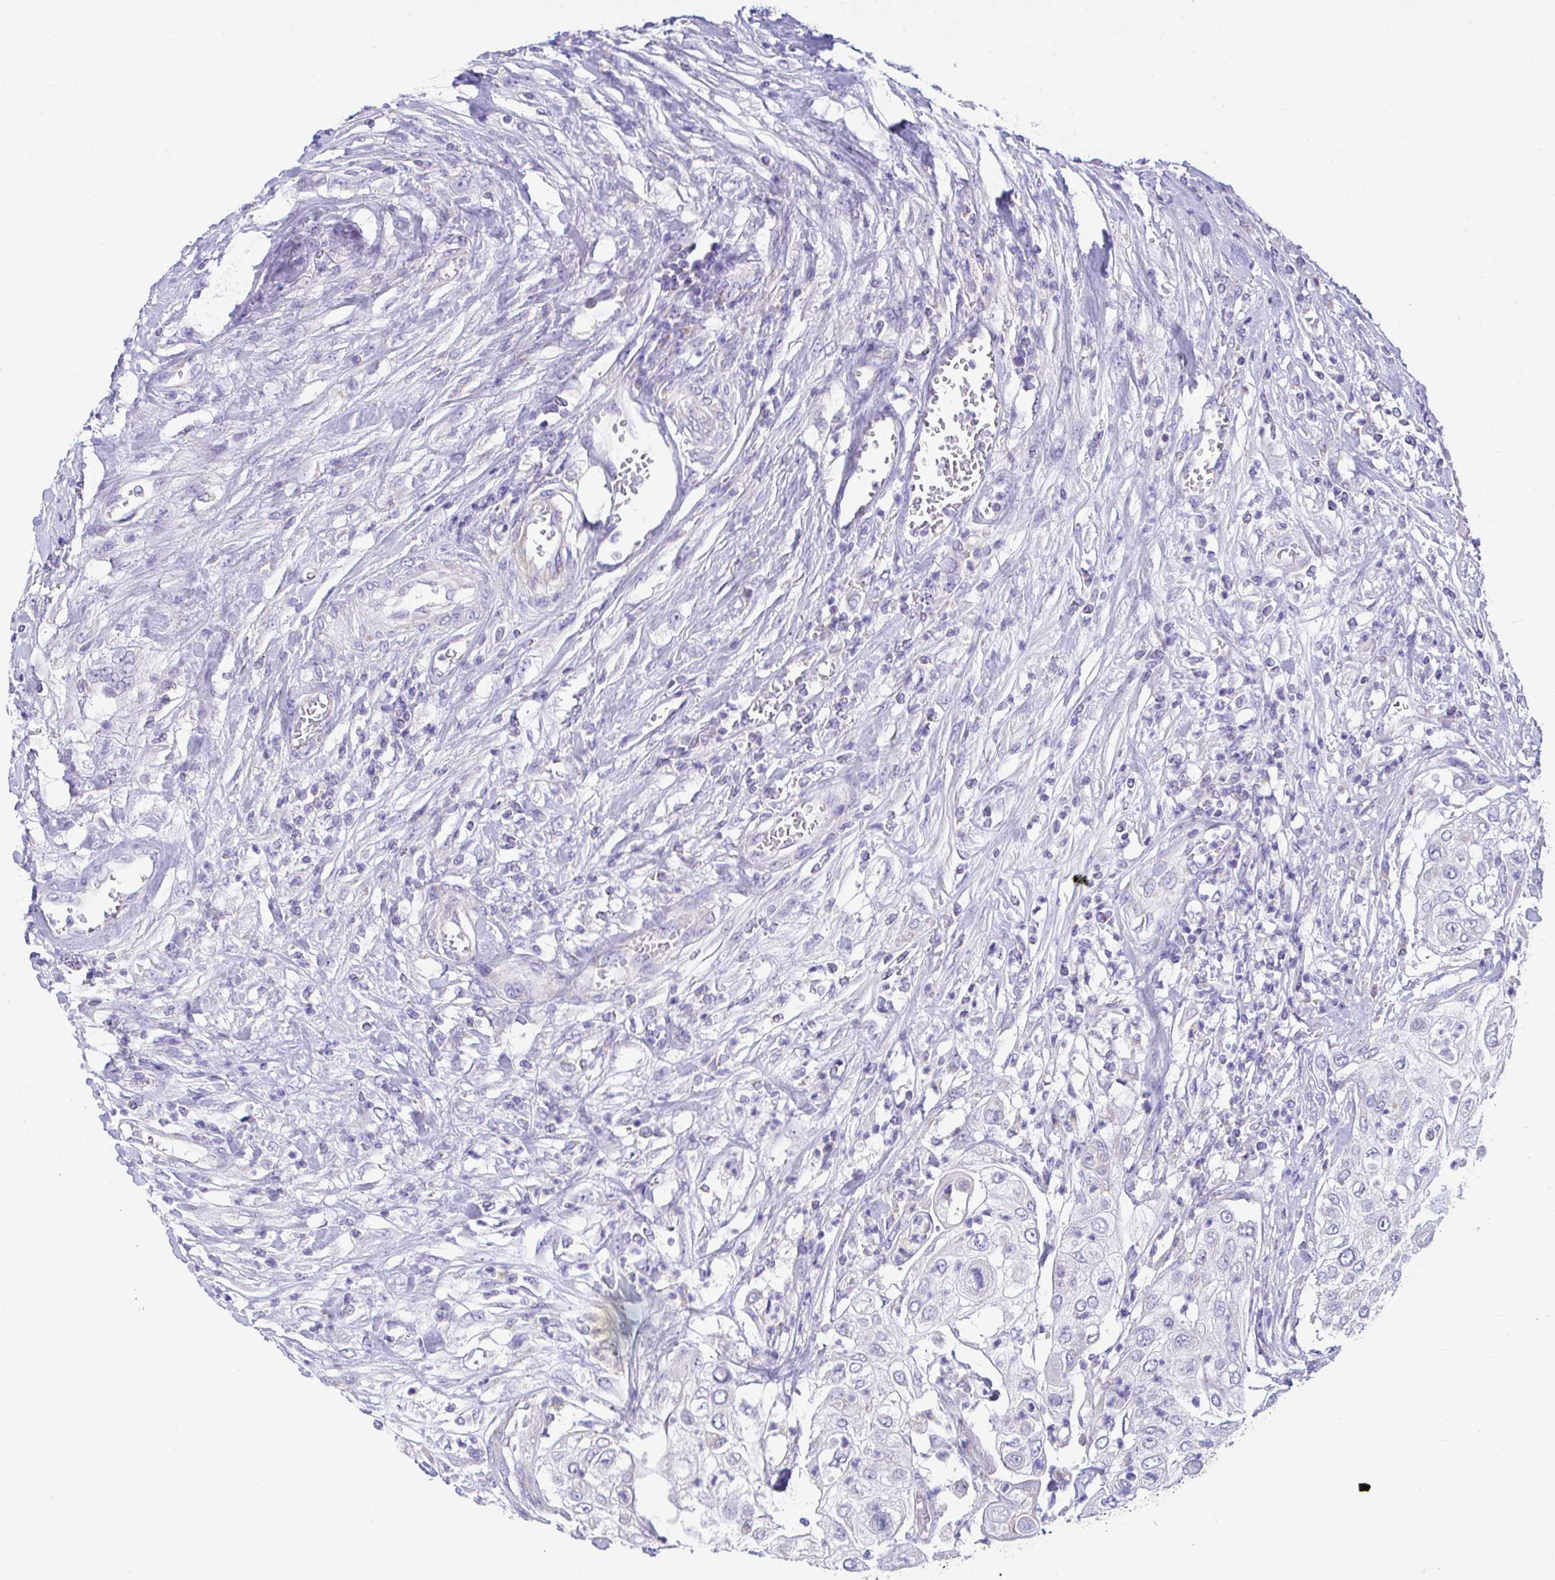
{"staining": {"intensity": "negative", "quantity": "none", "location": "none"}, "tissue": "urothelial cancer", "cell_type": "Tumor cells", "image_type": "cancer", "snomed": [{"axis": "morphology", "description": "Urothelial carcinoma, High grade"}, {"axis": "topography", "description": "Urinary bladder"}], "caption": "The IHC image has no significant positivity in tumor cells of high-grade urothelial carcinoma tissue.", "gene": "NLRP8", "patient": {"sex": "female", "age": 79}}